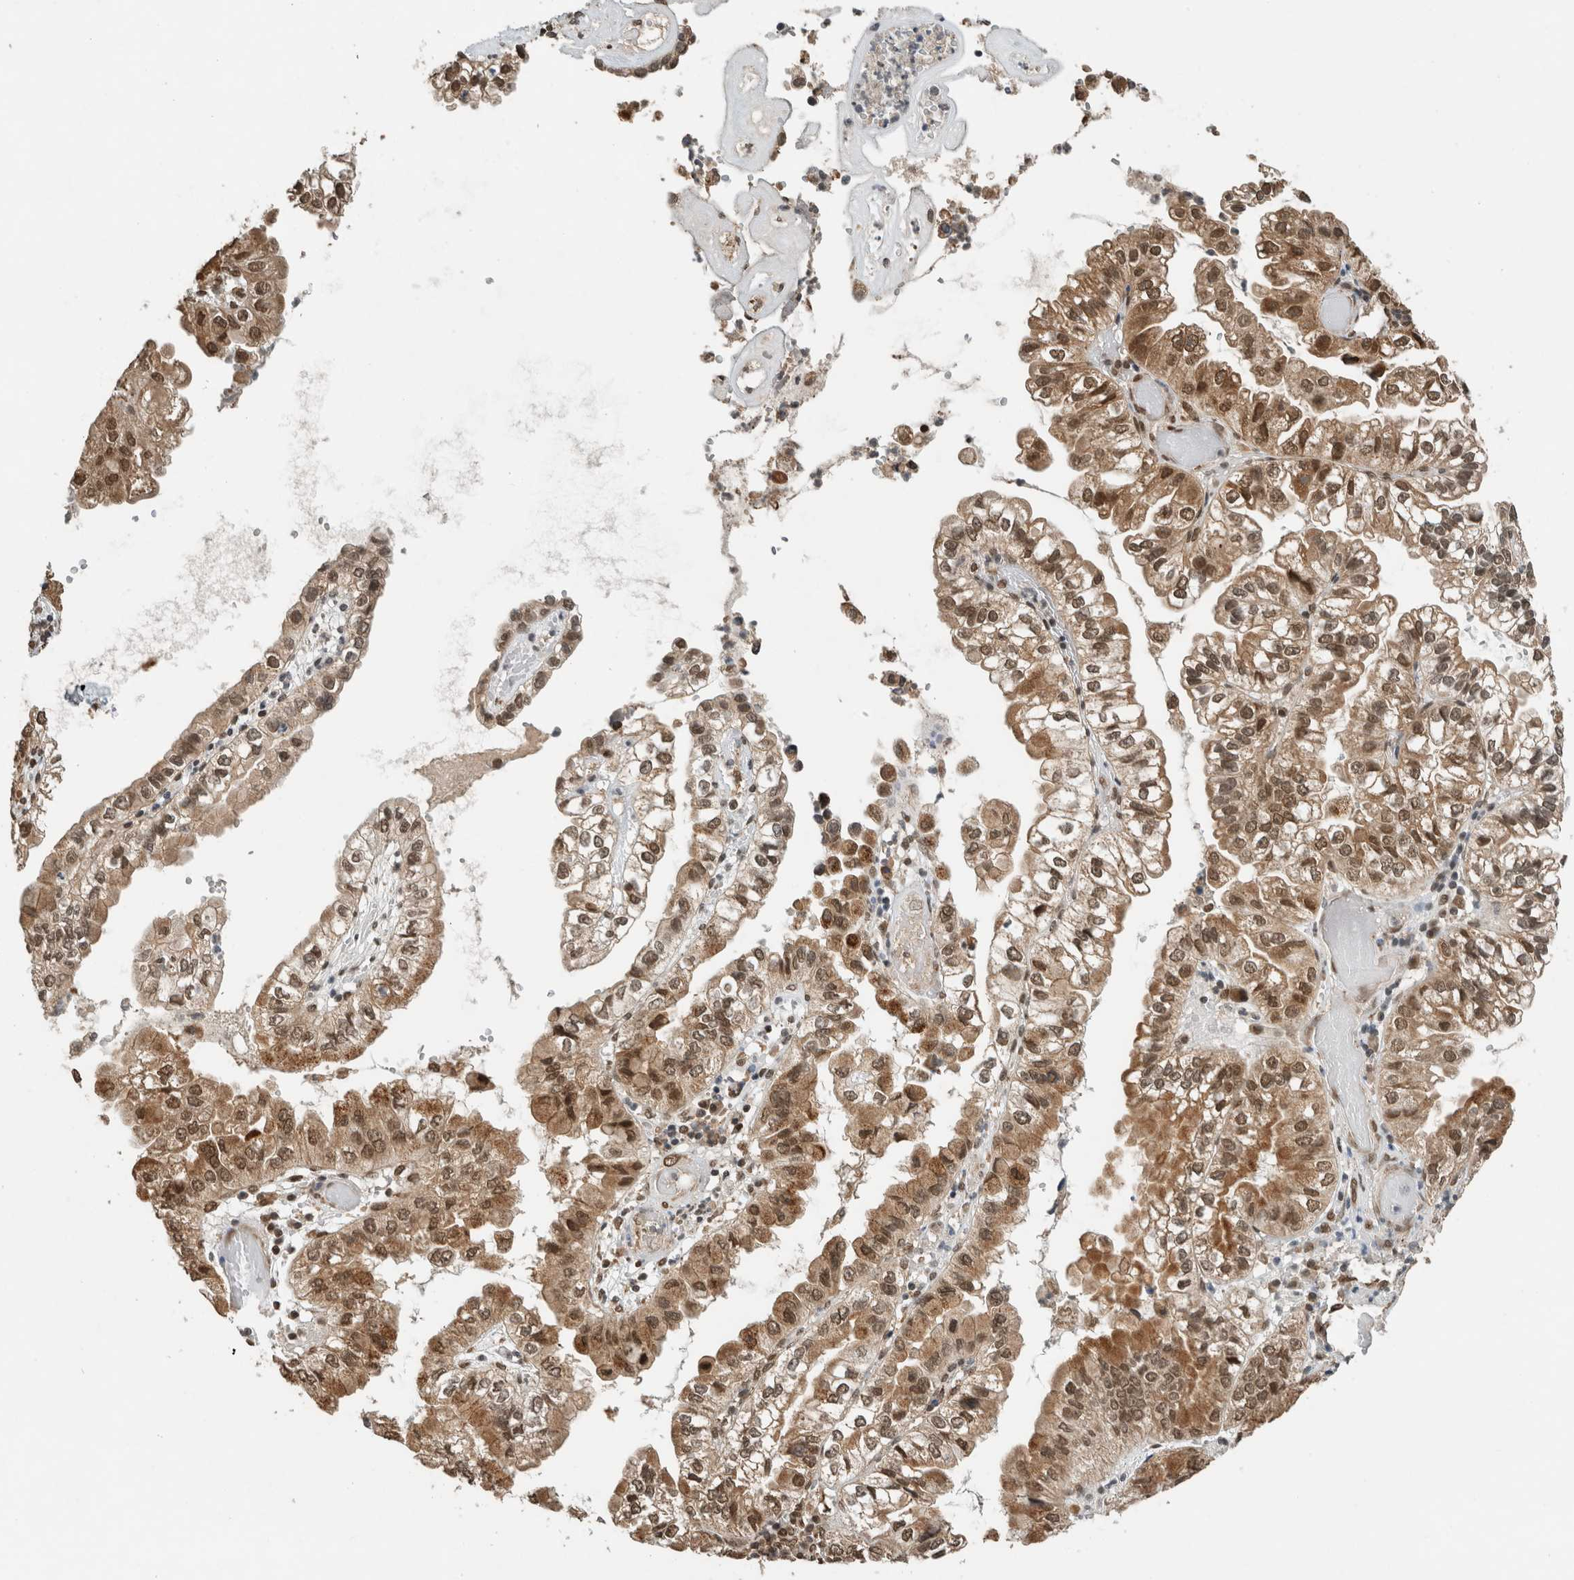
{"staining": {"intensity": "moderate", "quantity": ">75%", "location": "cytoplasmic/membranous,nuclear"}, "tissue": "liver cancer", "cell_type": "Tumor cells", "image_type": "cancer", "snomed": [{"axis": "morphology", "description": "Cholangiocarcinoma"}, {"axis": "topography", "description": "Liver"}], "caption": "DAB (3,3'-diaminobenzidine) immunohistochemical staining of liver cancer (cholangiocarcinoma) reveals moderate cytoplasmic/membranous and nuclear protein staining in about >75% of tumor cells.", "gene": "C1orf21", "patient": {"sex": "female", "age": 79}}